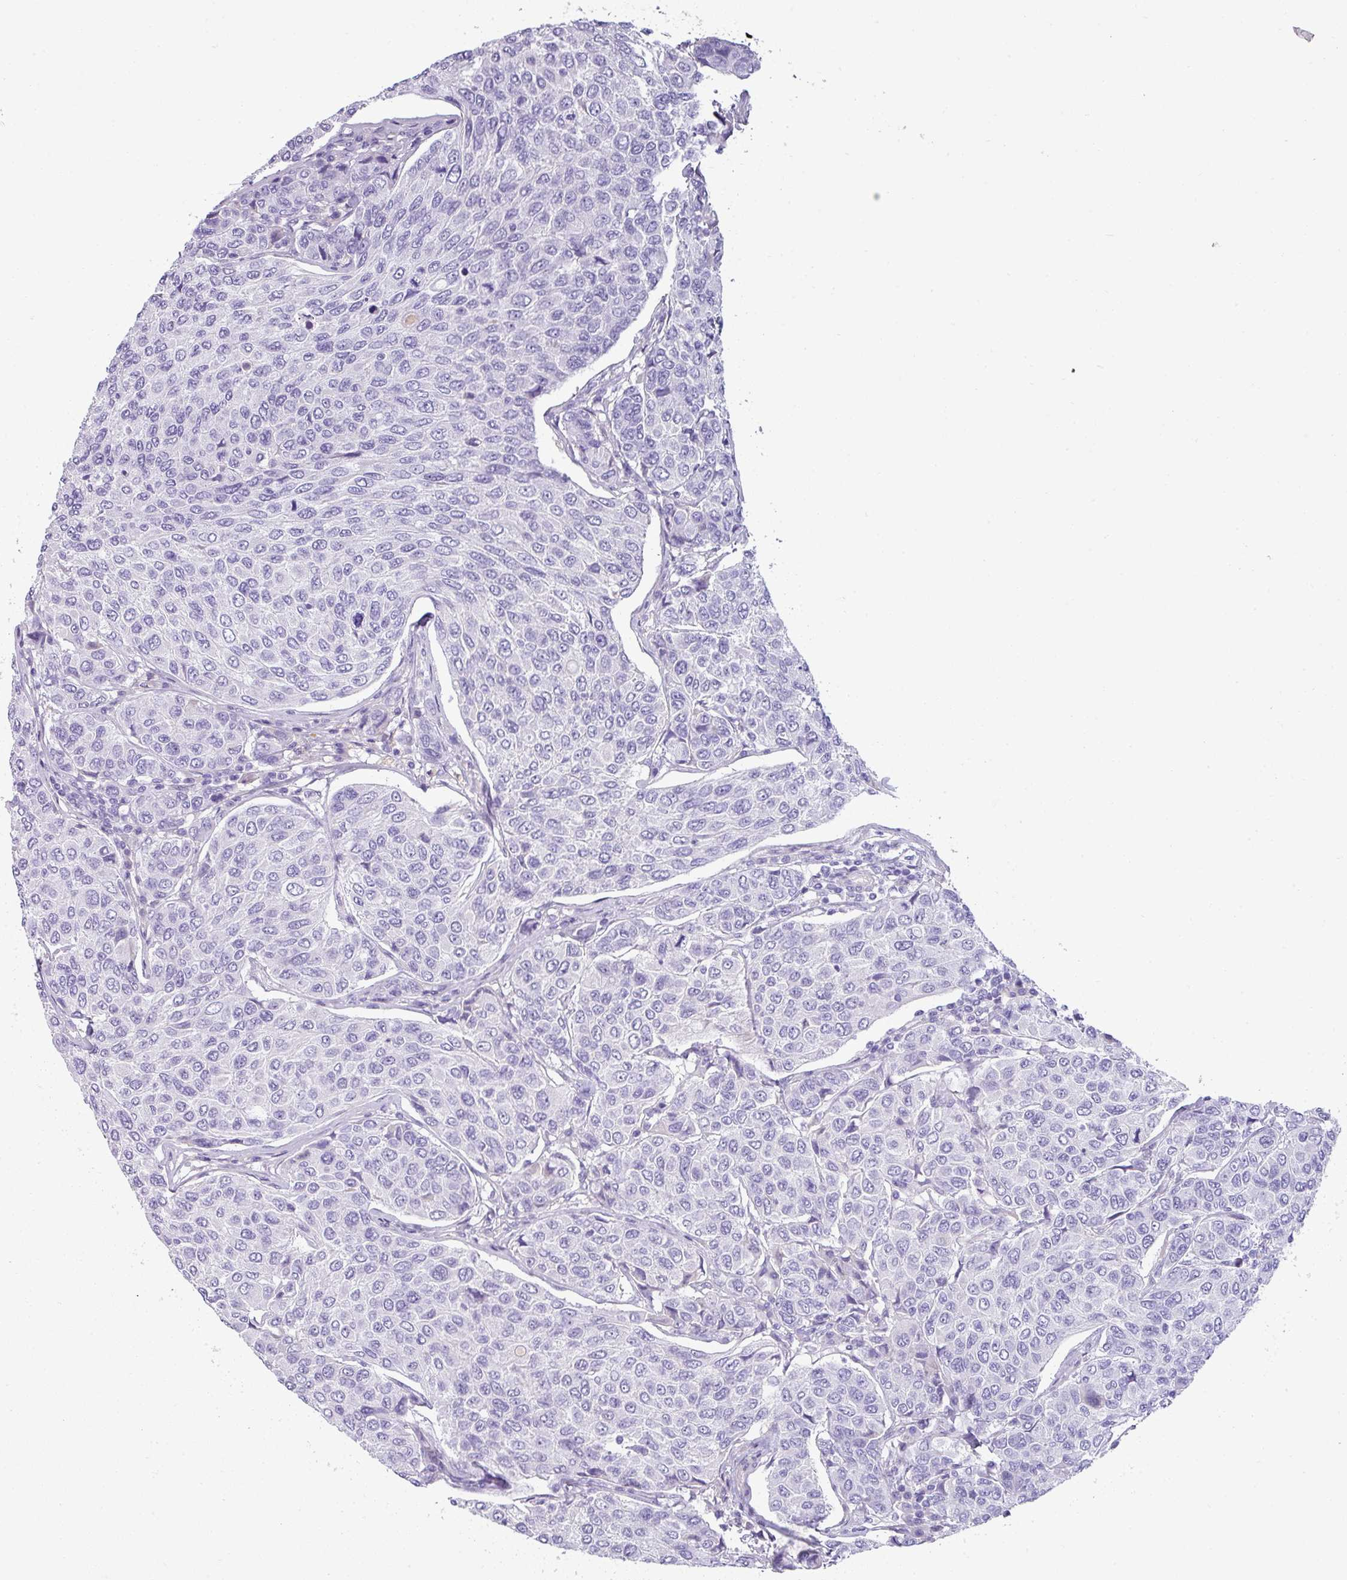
{"staining": {"intensity": "negative", "quantity": "none", "location": "none"}, "tissue": "breast cancer", "cell_type": "Tumor cells", "image_type": "cancer", "snomed": [{"axis": "morphology", "description": "Duct carcinoma"}, {"axis": "topography", "description": "Breast"}], "caption": "There is no significant positivity in tumor cells of breast cancer.", "gene": "VCX2", "patient": {"sex": "female", "age": 55}}